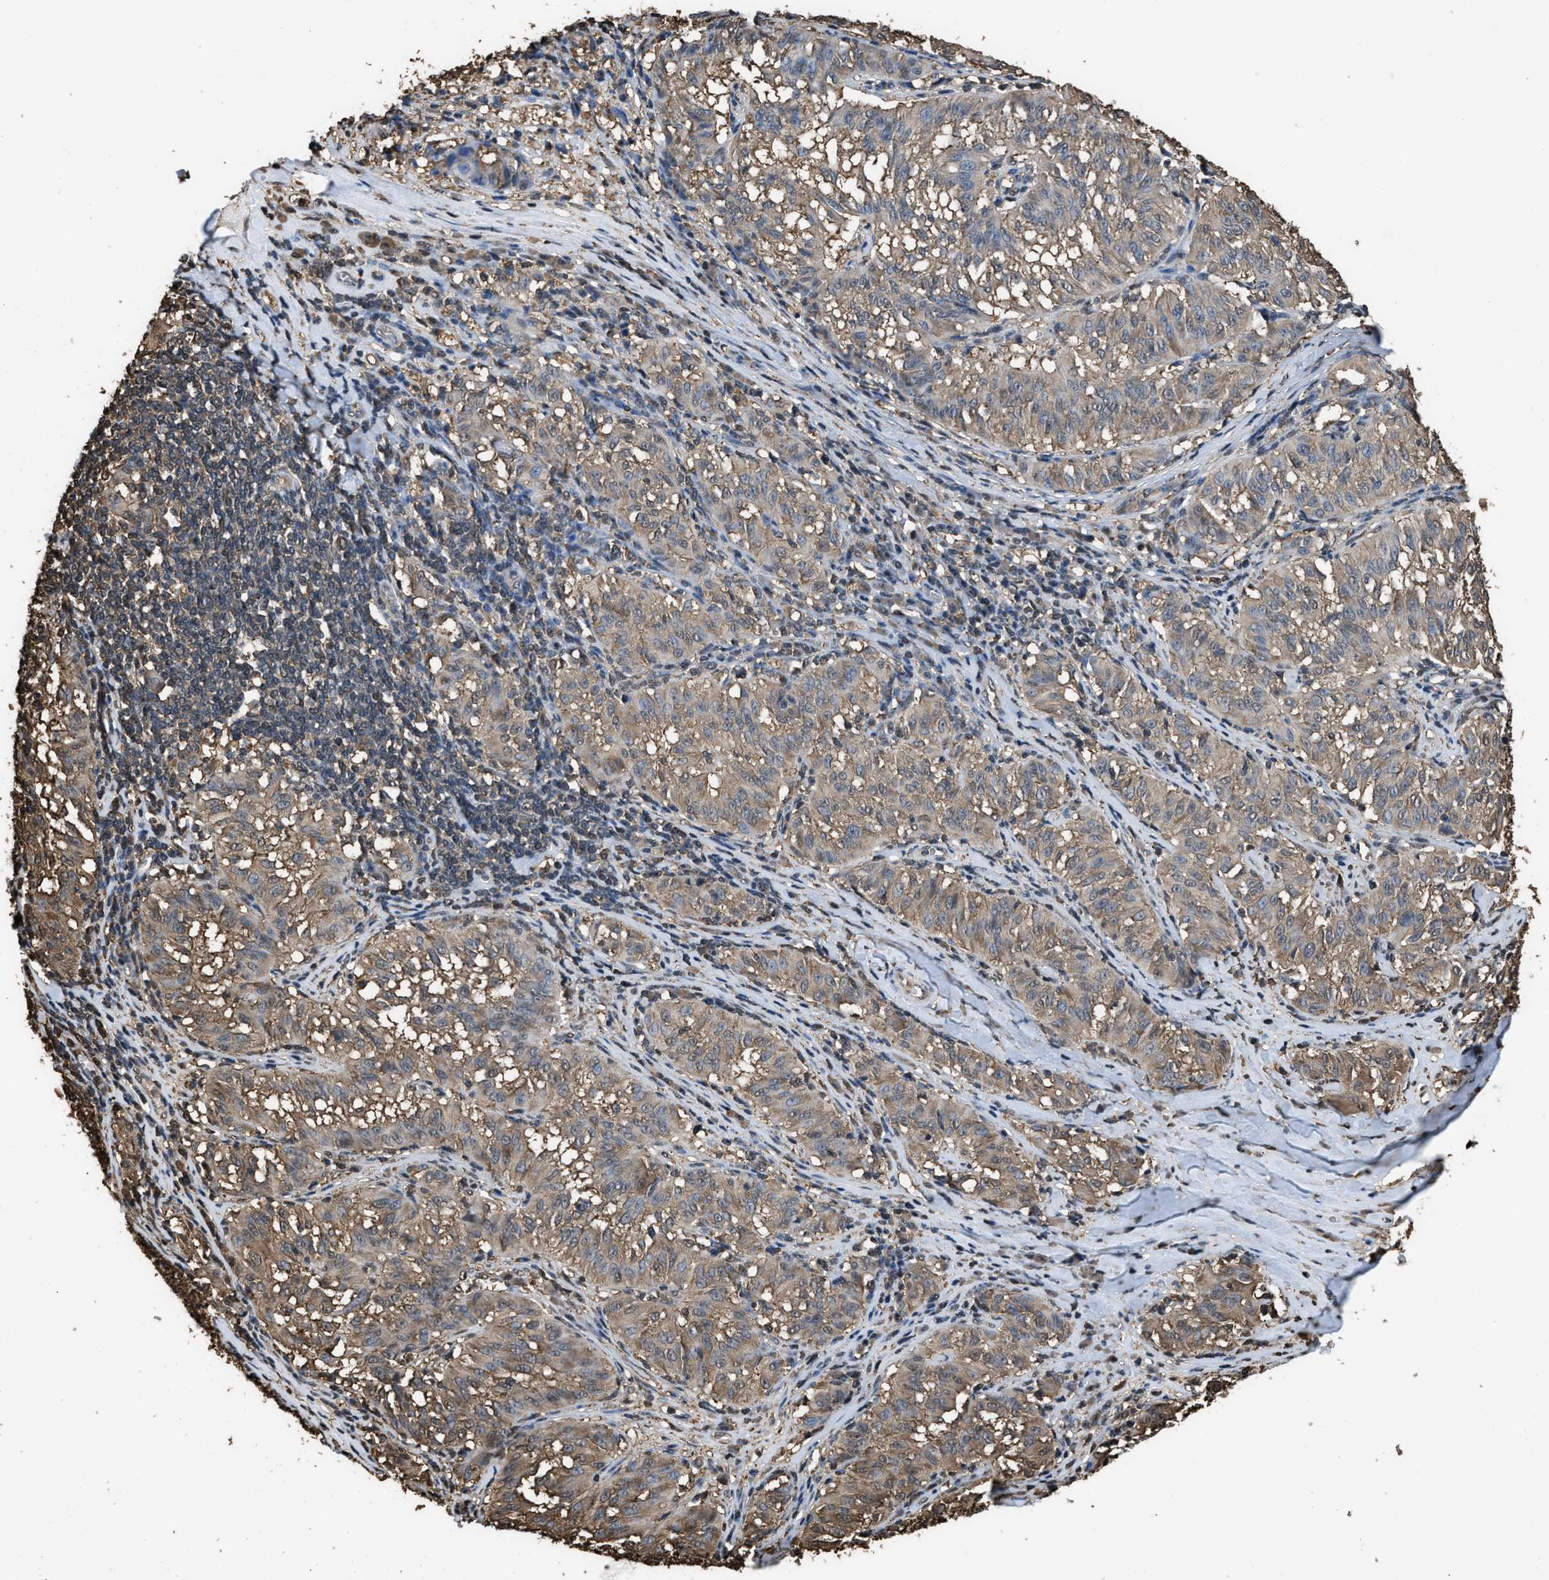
{"staining": {"intensity": "weak", "quantity": ">75%", "location": "cytoplasmic/membranous"}, "tissue": "melanoma", "cell_type": "Tumor cells", "image_type": "cancer", "snomed": [{"axis": "morphology", "description": "Malignant melanoma, NOS"}, {"axis": "topography", "description": "Skin"}], "caption": "DAB (3,3'-diaminobenzidine) immunohistochemical staining of human malignant melanoma exhibits weak cytoplasmic/membranous protein staining in about >75% of tumor cells.", "gene": "FNTA", "patient": {"sex": "female", "age": 72}}